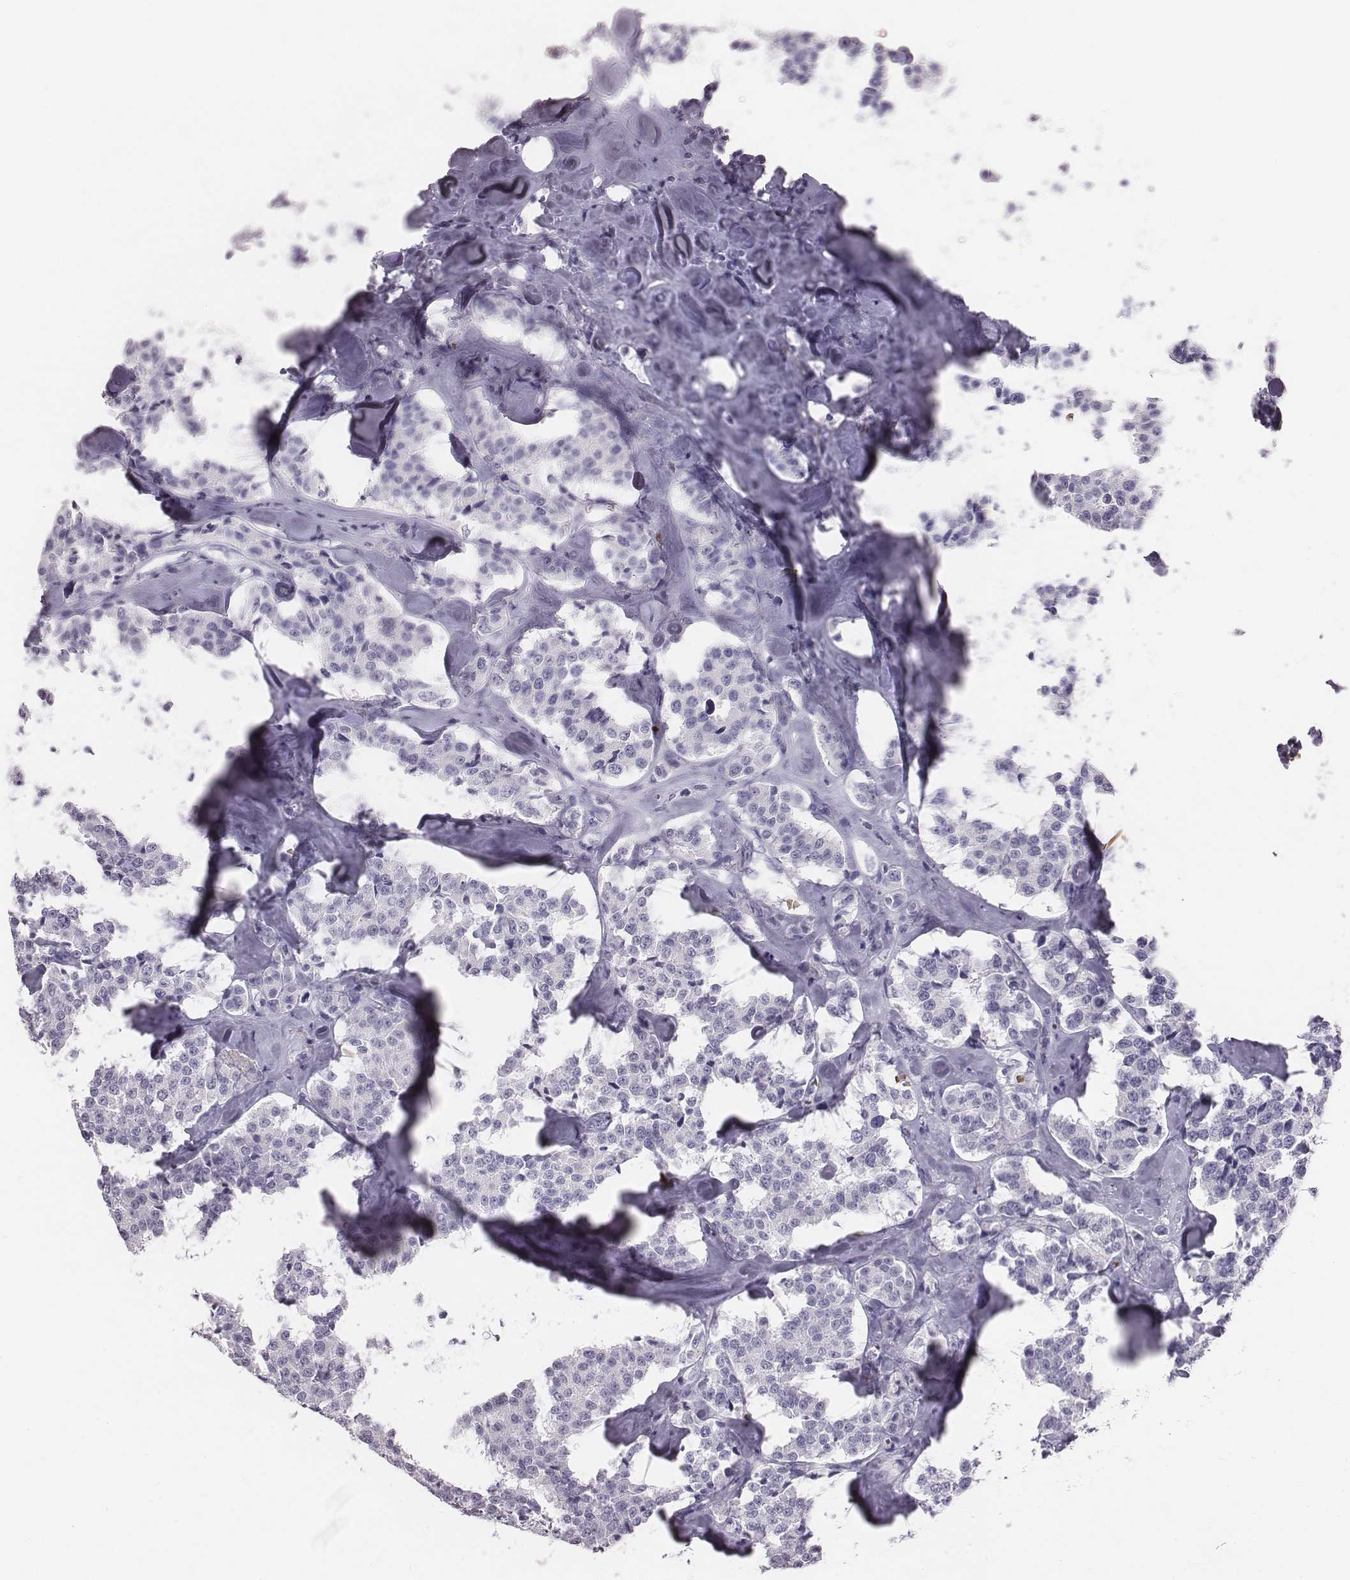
{"staining": {"intensity": "negative", "quantity": "none", "location": "none"}, "tissue": "carcinoid", "cell_type": "Tumor cells", "image_type": "cancer", "snomed": [{"axis": "morphology", "description": "Carcinoid, malignant, NOS"}, {"axis": "topography", "description": "Pancreas"}], "caption": "An immunohistochemistry (IHC) histopathology image of carcinoid is shown. There is no staining in tumor cells of carcinoid.", "gene": "HBZ", "patient": {"sex": "male", "age": 41}}